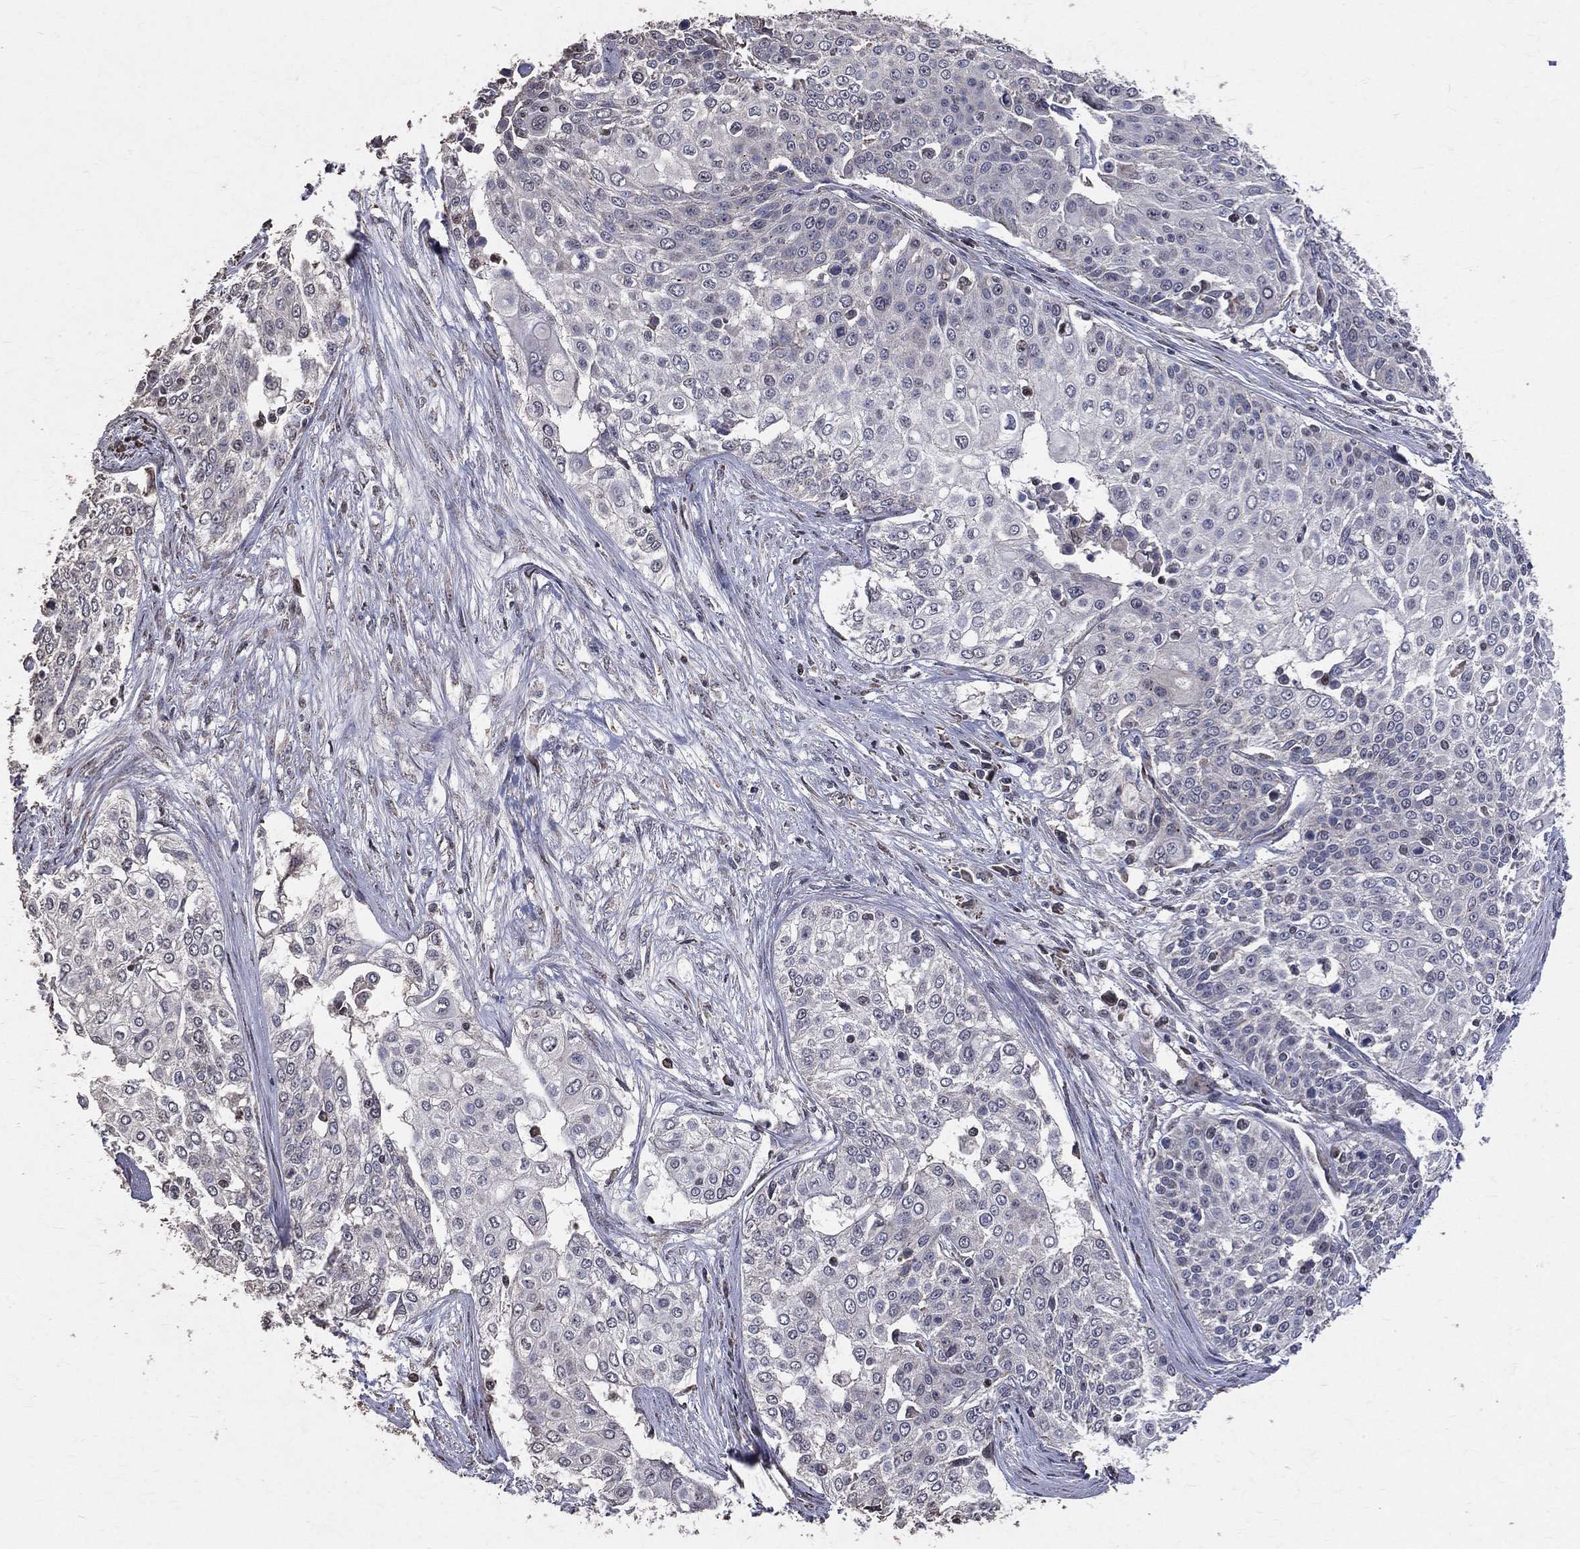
{"staining": {"intensity": "negative", "quantity": "none", "location": "none"}, "tissue": "cervical cancer", "cell_type": "Tumor cells", "image_type": "cancer", "snomed": [{"axis": "morphology", "description": "Squamous cell carcinoma, NOS"}, {"axis": "topography", "description": "Cervix"}], "caption": "Immunohistochemical staining of cervical squamous cell carcinoma demonstrates no significant expression in tumor cells.", "gene": "LY6K", "patient": {"sex": "female", "age": 39}}